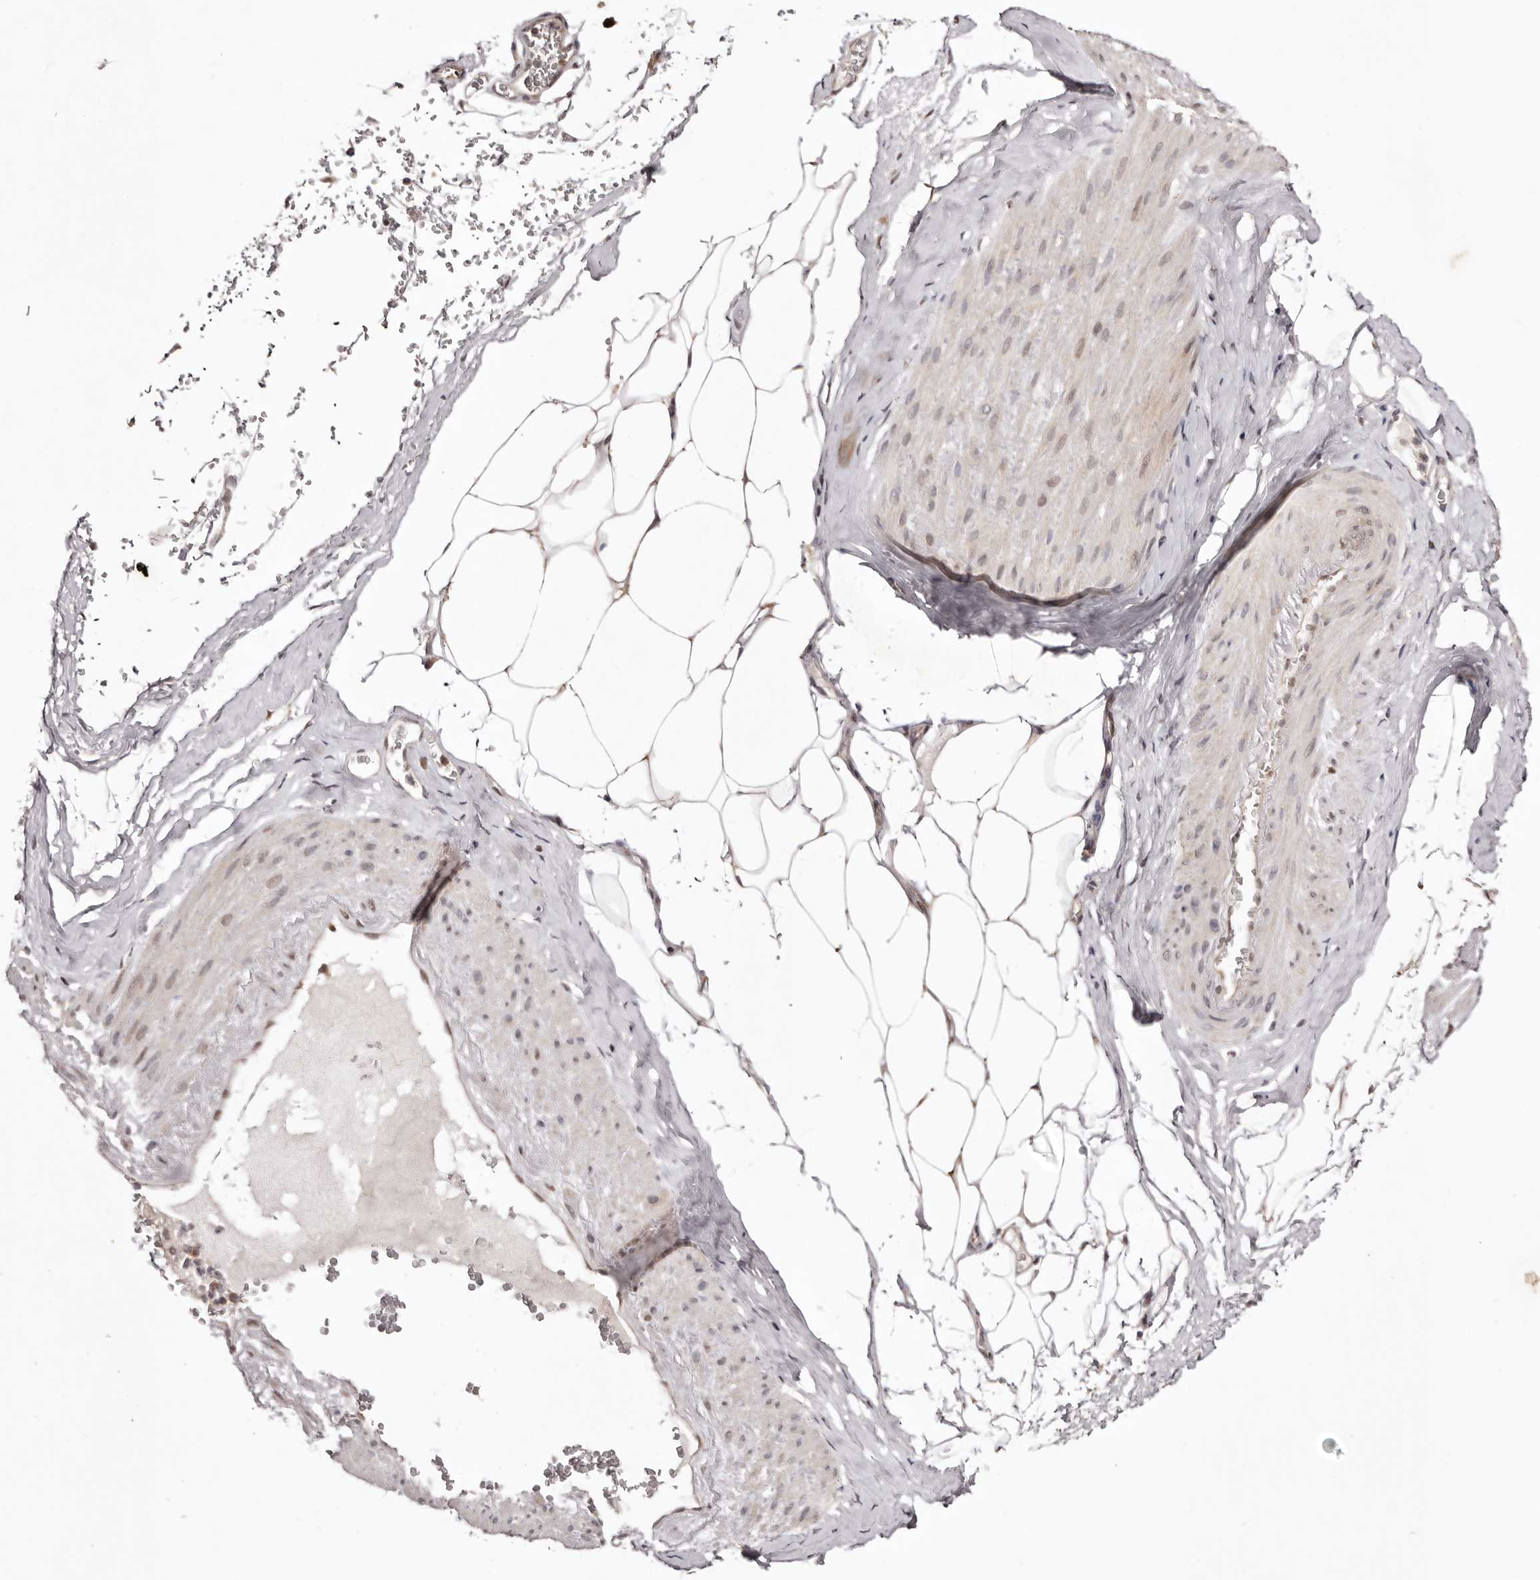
{"staining": {"intensity": "weak", "quantity": ">75%", "location": "cytoplasmic/membranous,nuclear"}, "tissue": "adipose tissue", "cell_type": "Adipocytes", "image_type": "normal", "snomed": [{"axis": "morphology", "description": "Normal tissue, NOS"}, {"axis": "morphology", "description": "Adenocarcinoma, Low grade"}, {"axis": "topography", "description": "Prostate"}, {"axis": "topography", "description": "Peripheral nerve tissue"}], "caption": "High-magnification brightfield microscopy of normal adipose tissue stained with DAB (brown) and counterstained with hematoxylin (blue). adipocytes exhibit weak cytoplasmic/membranous,nuclear expression is present in about>75% of cells. (DAB (3,3'-diaminobenzidine) IHC with brightfield microscopy, high magnification).", "gene": "EGR3", "patient": {"sex": "male", "age": 63}}